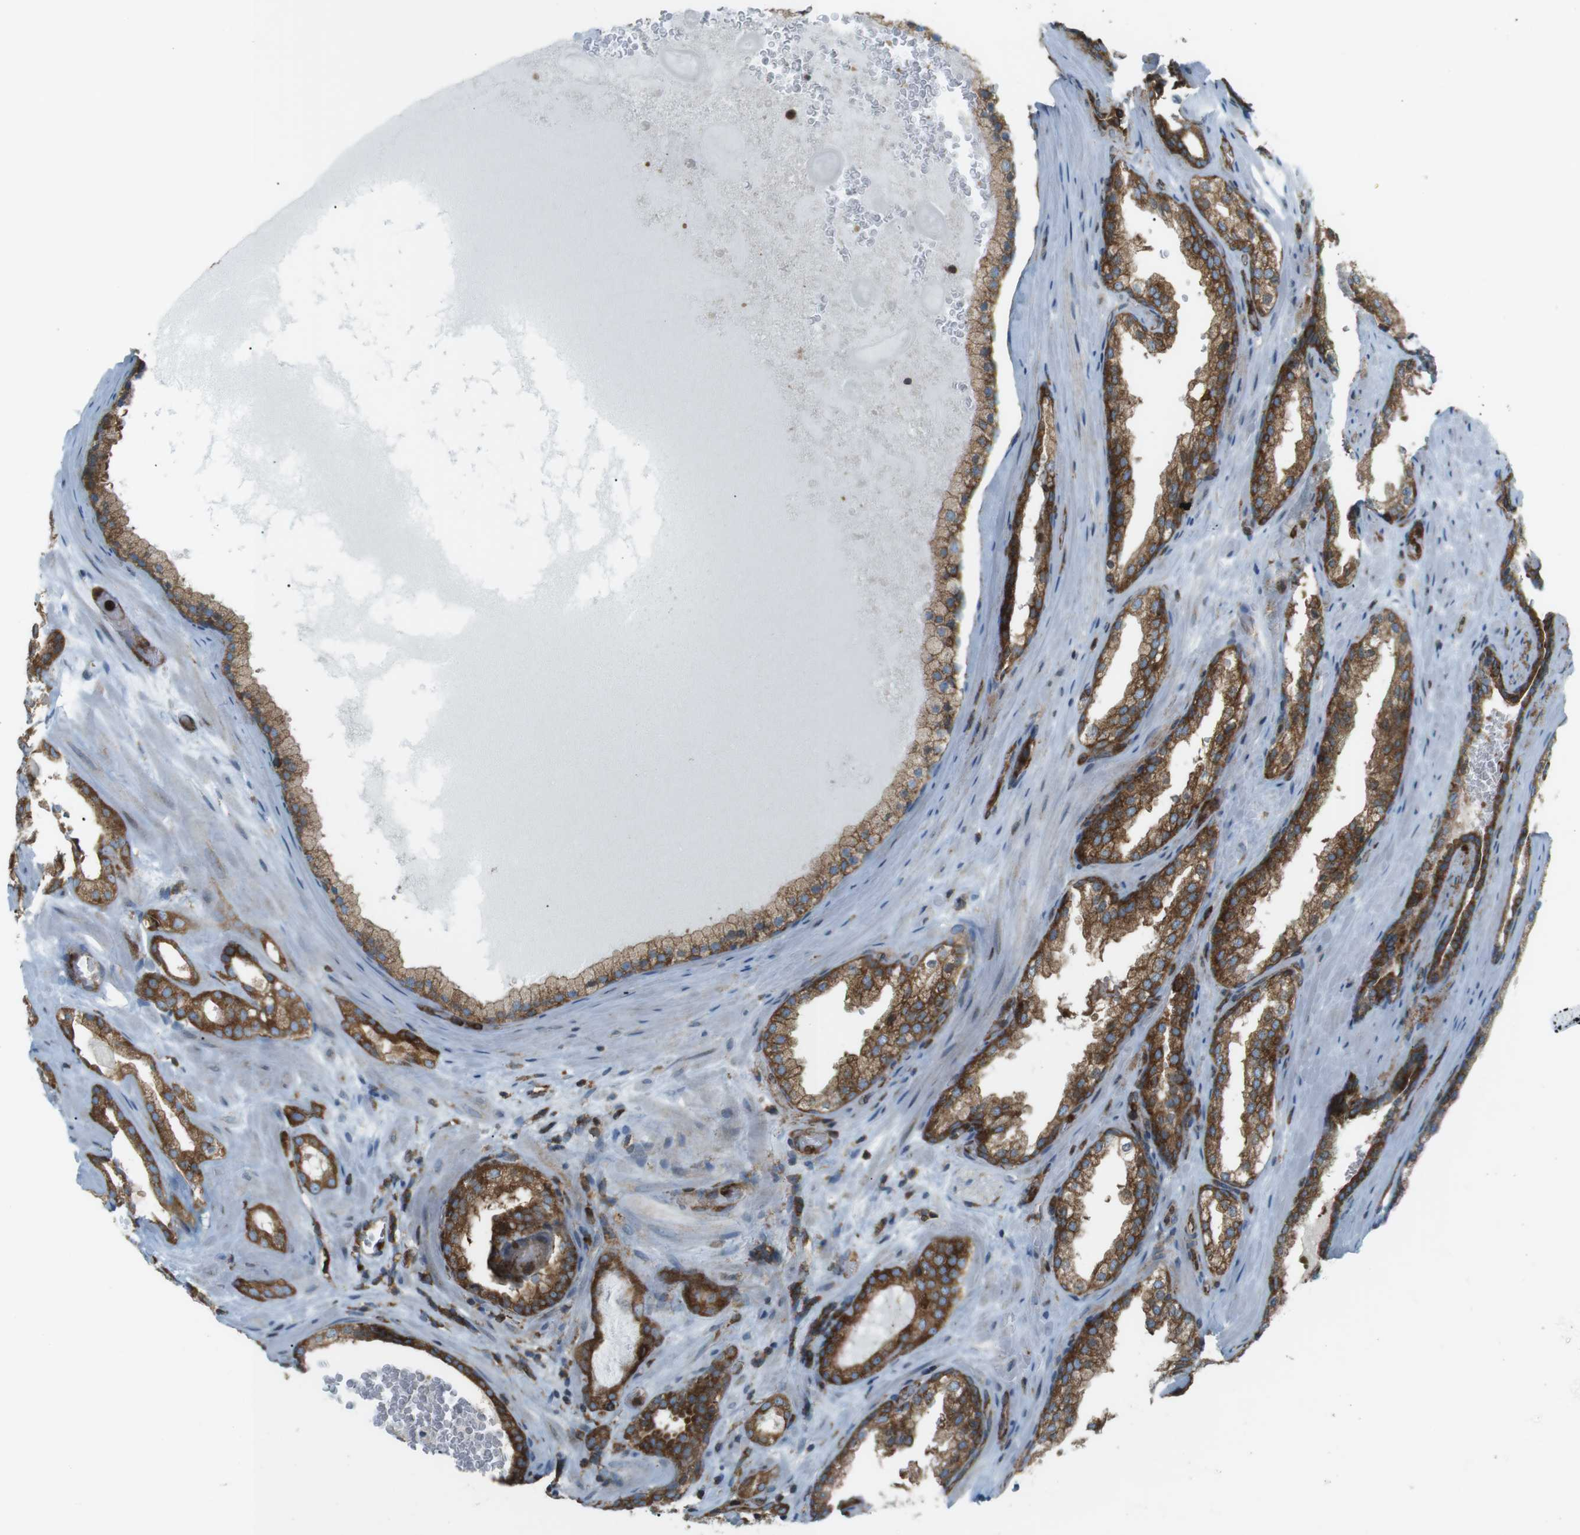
{"staining": {"intensity": "strong", "quantity": ">75%", "location": "cytoplasmic/membranous"}, "tissue": "prostate cancer", "cell_type": "Tumor cells", "image_type": "cancer", "snomed": [{"axis": "morphology", "description": "Adenocarcinoma, High grade"}, {"axis": "topography", "description": "Prostate"}], "caption": "Protein staining of prostate cancer (adenocarcinoma (high-grade)) tissue demonstrates strong cytoplasmic/membranous positivity in approximately >75% of tumor cells. (IHC, brightfield microscopy, high magnification).", "gene": "FLII", "patient": {"sex": "male", "age": 60}}